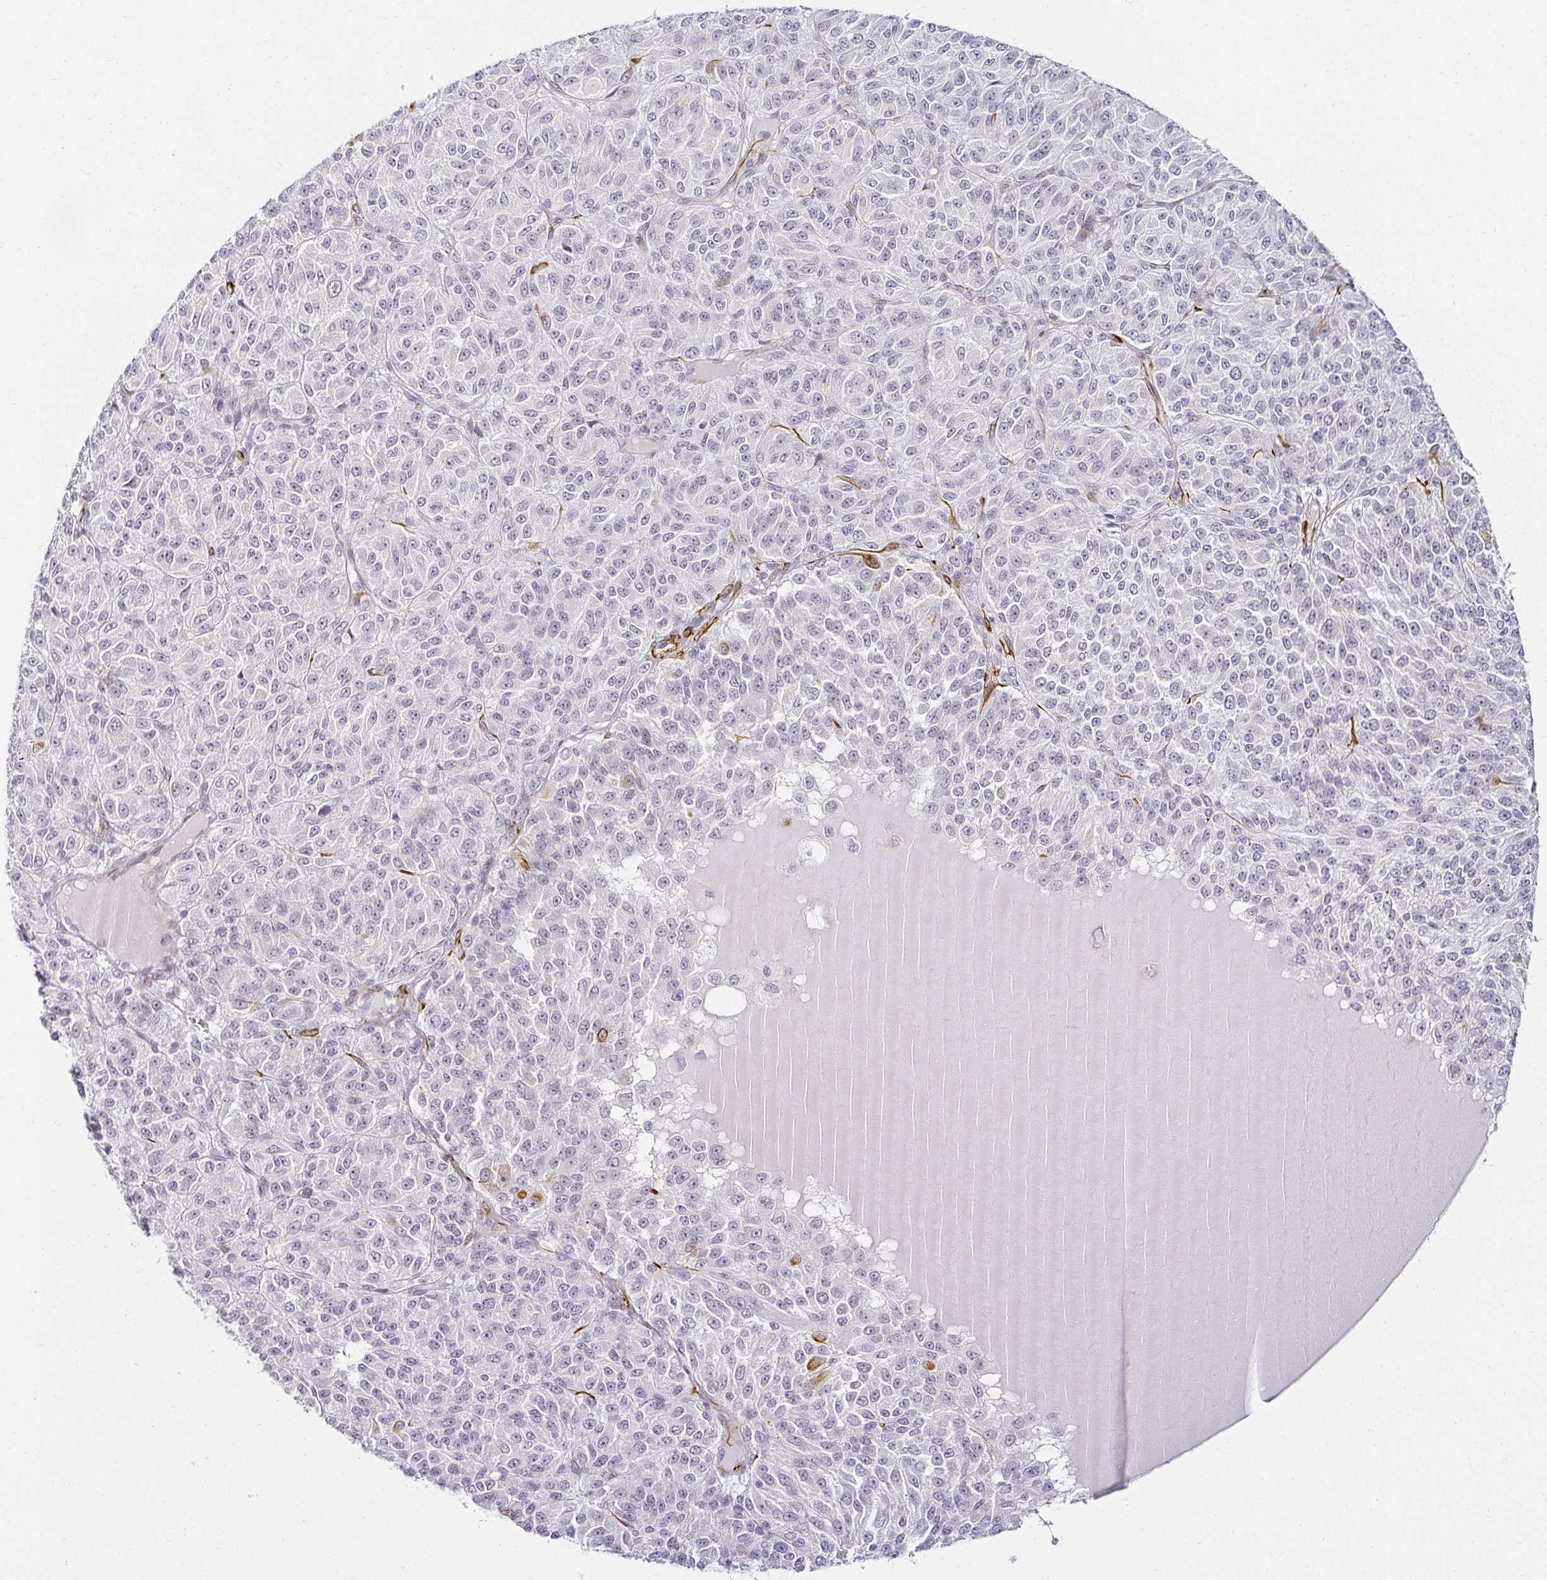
{"staining": {"intensity": "negative", "quantity": "none", "location": "none"}, "tissue": "melanoma", "cell_type": "Tumor cells", "image_type": "cancer", "snomed": [{"axis": "morphology", "description": "Malignant melanoma, Metastatic site"}, {"axis": "topography", "description": "Brain"}], "caption": "The image shows no significant positivity in tumor cells of malignant melanoma (metastatic site).", "gene": "ACAN", "patient": {"sex": "female", "age": 56}}